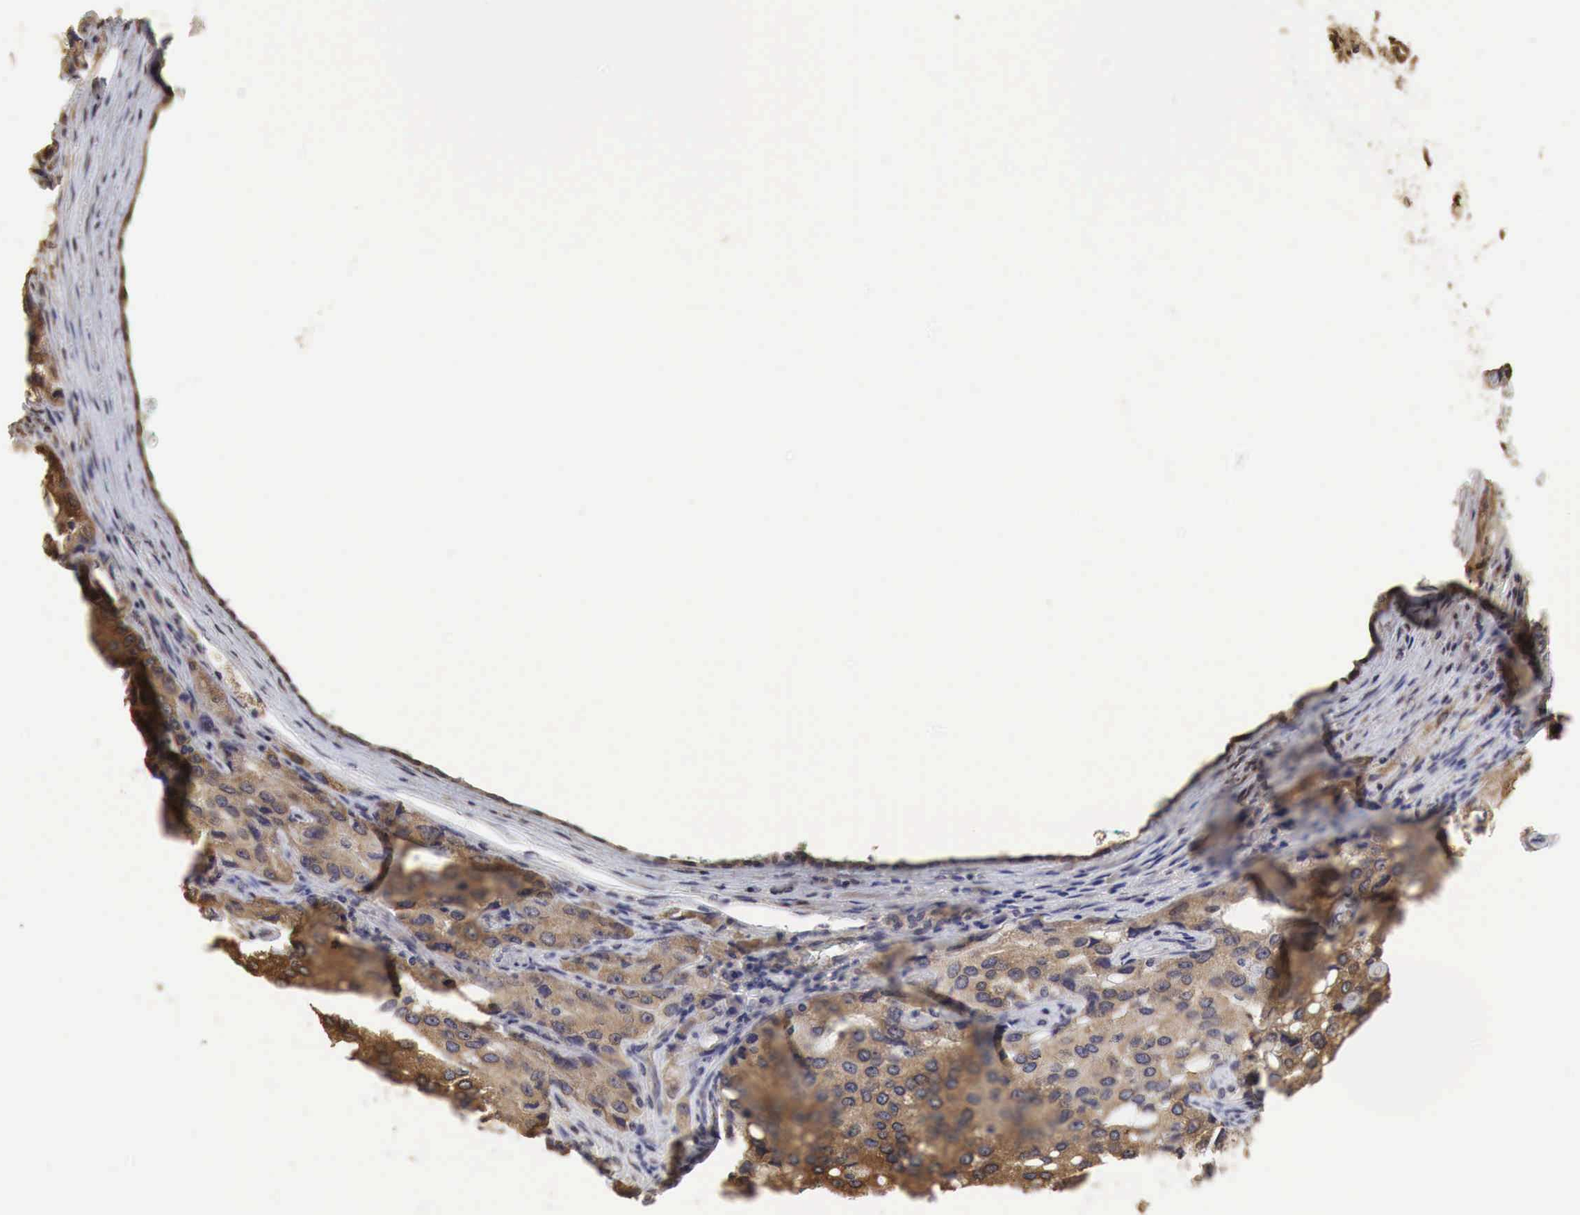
{"staining": {"intensity": "moderate", "quantity": ">75%", "location": "cytoplasmic/membranous"}, "tissue": "prostate cancer", "cell_type": "Tumor cells", "image_type": "cancer", "snomed": [{"axis": "morphology", "description": "Adenocarcinoma, Medium grade"}, {"axis": "topography", "description": "Prostate"}], "caption": "Protein staining of prostate cancer tissue exhibits moderate cytoplasmic/membranous expression in about >75% of tumor cells. (DAB = brown stain, brightfield microscopy at high magnification).", "gene": "PABPC5", "patient": {"sex": "male", "age": 72}}